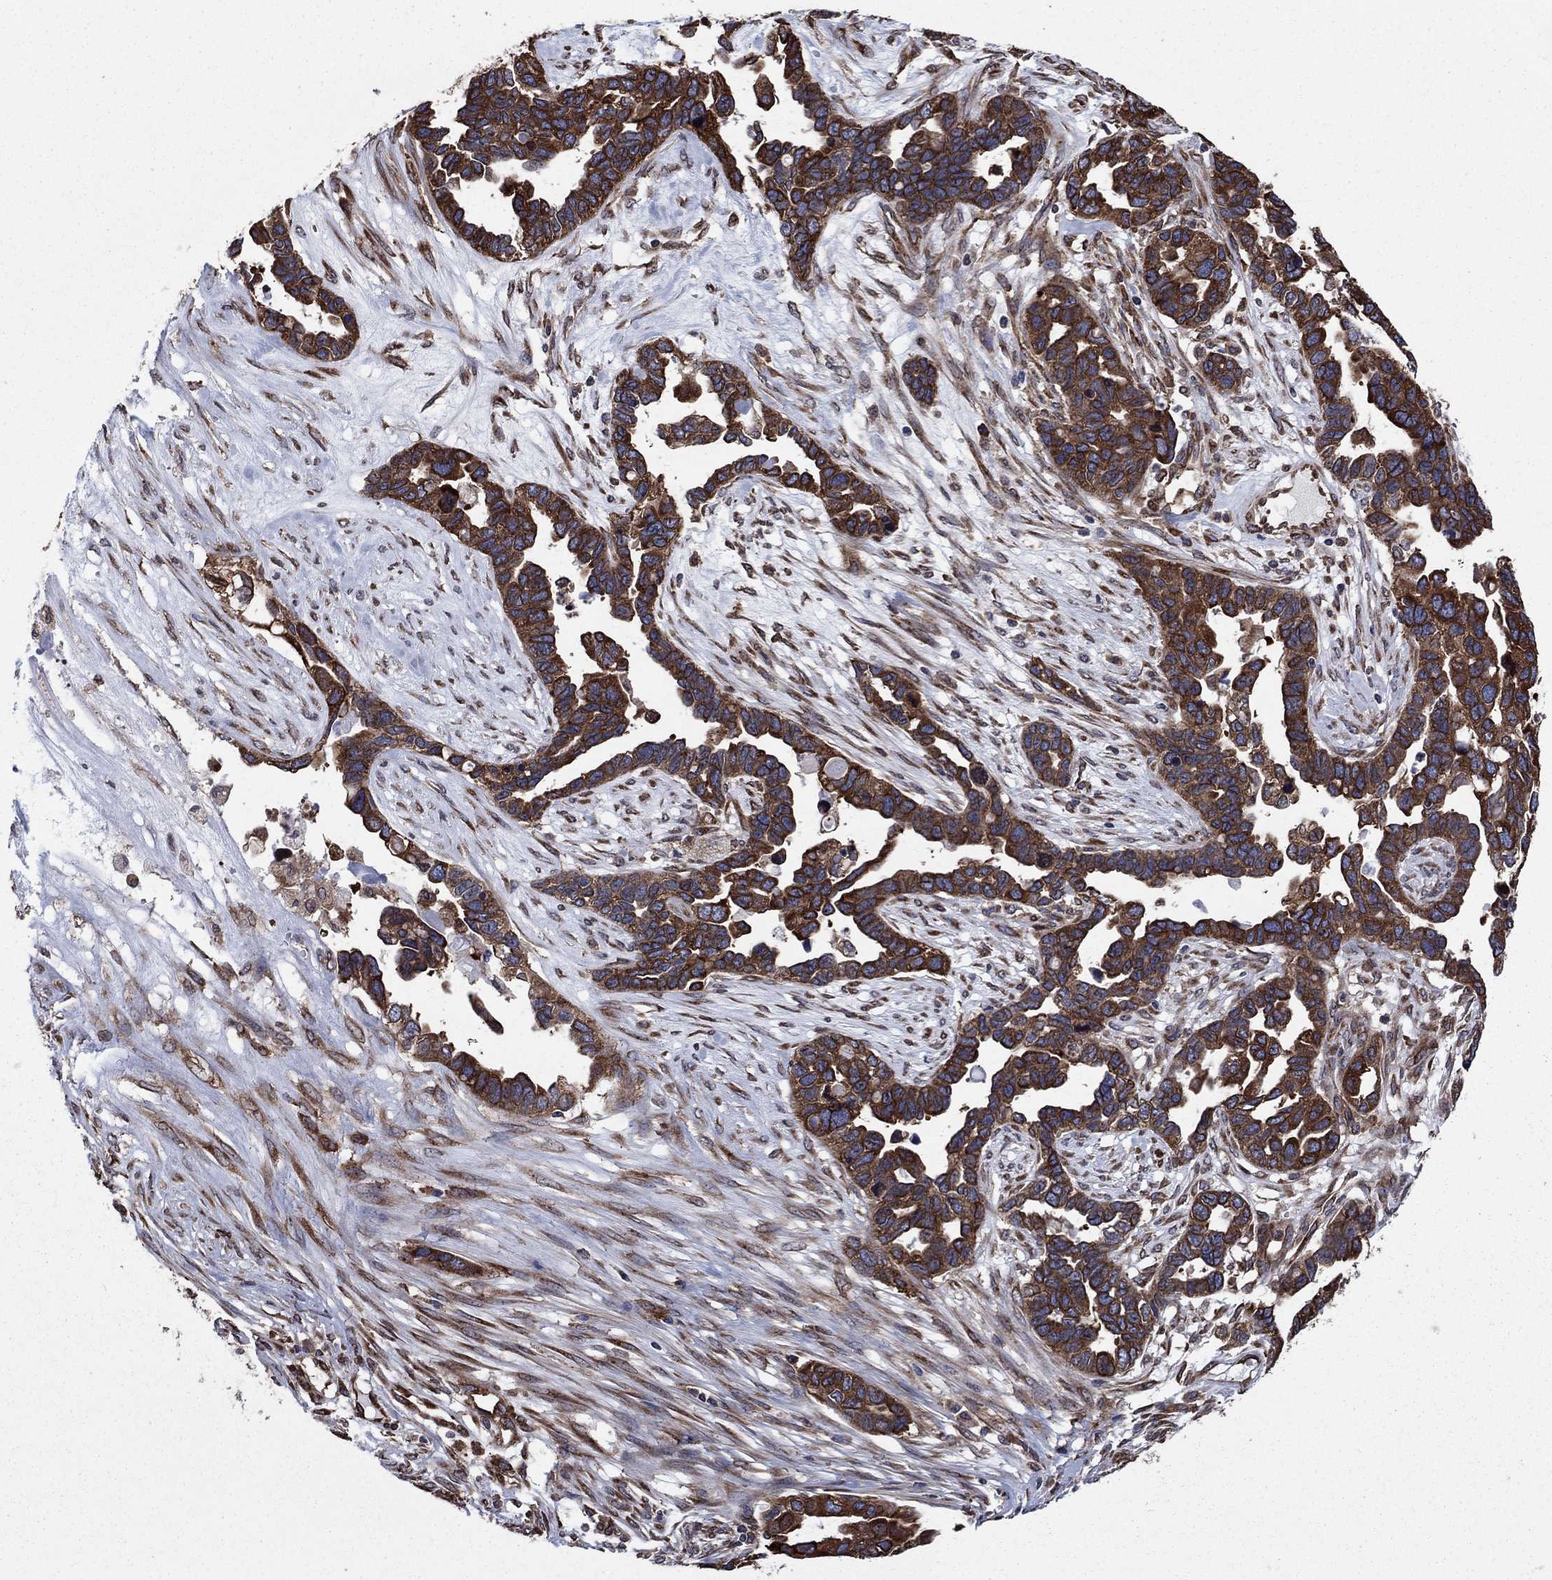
{"staining": {"intensity": "strong", "quantity": ">75%", "location": "cytoplasmic/membranous"}, "tissue": "ovarian cancer", "cell_type": "Tumor cells", "image_type": "cancer", "snomed": [{"axis": "morphology", "description": "Cystadenocarcinoma, serous, NOS"}, {"axis": "topography", "description": "Ovary"}], "caption": "Immunohistochemical staining of ovarian serous cystadenocarcinoma displays high levels of strong cytoplasmic/membranous protein expression in about >75% of tumor cells. The staining is performed using DAB (3,3'-diaminobenzidine) brown chromogen to label protein expression. The nuclei are counter-stained blue using hematoxylin.", "gene": "YBX1", "patient": {"sex": "female", "age": 54}}